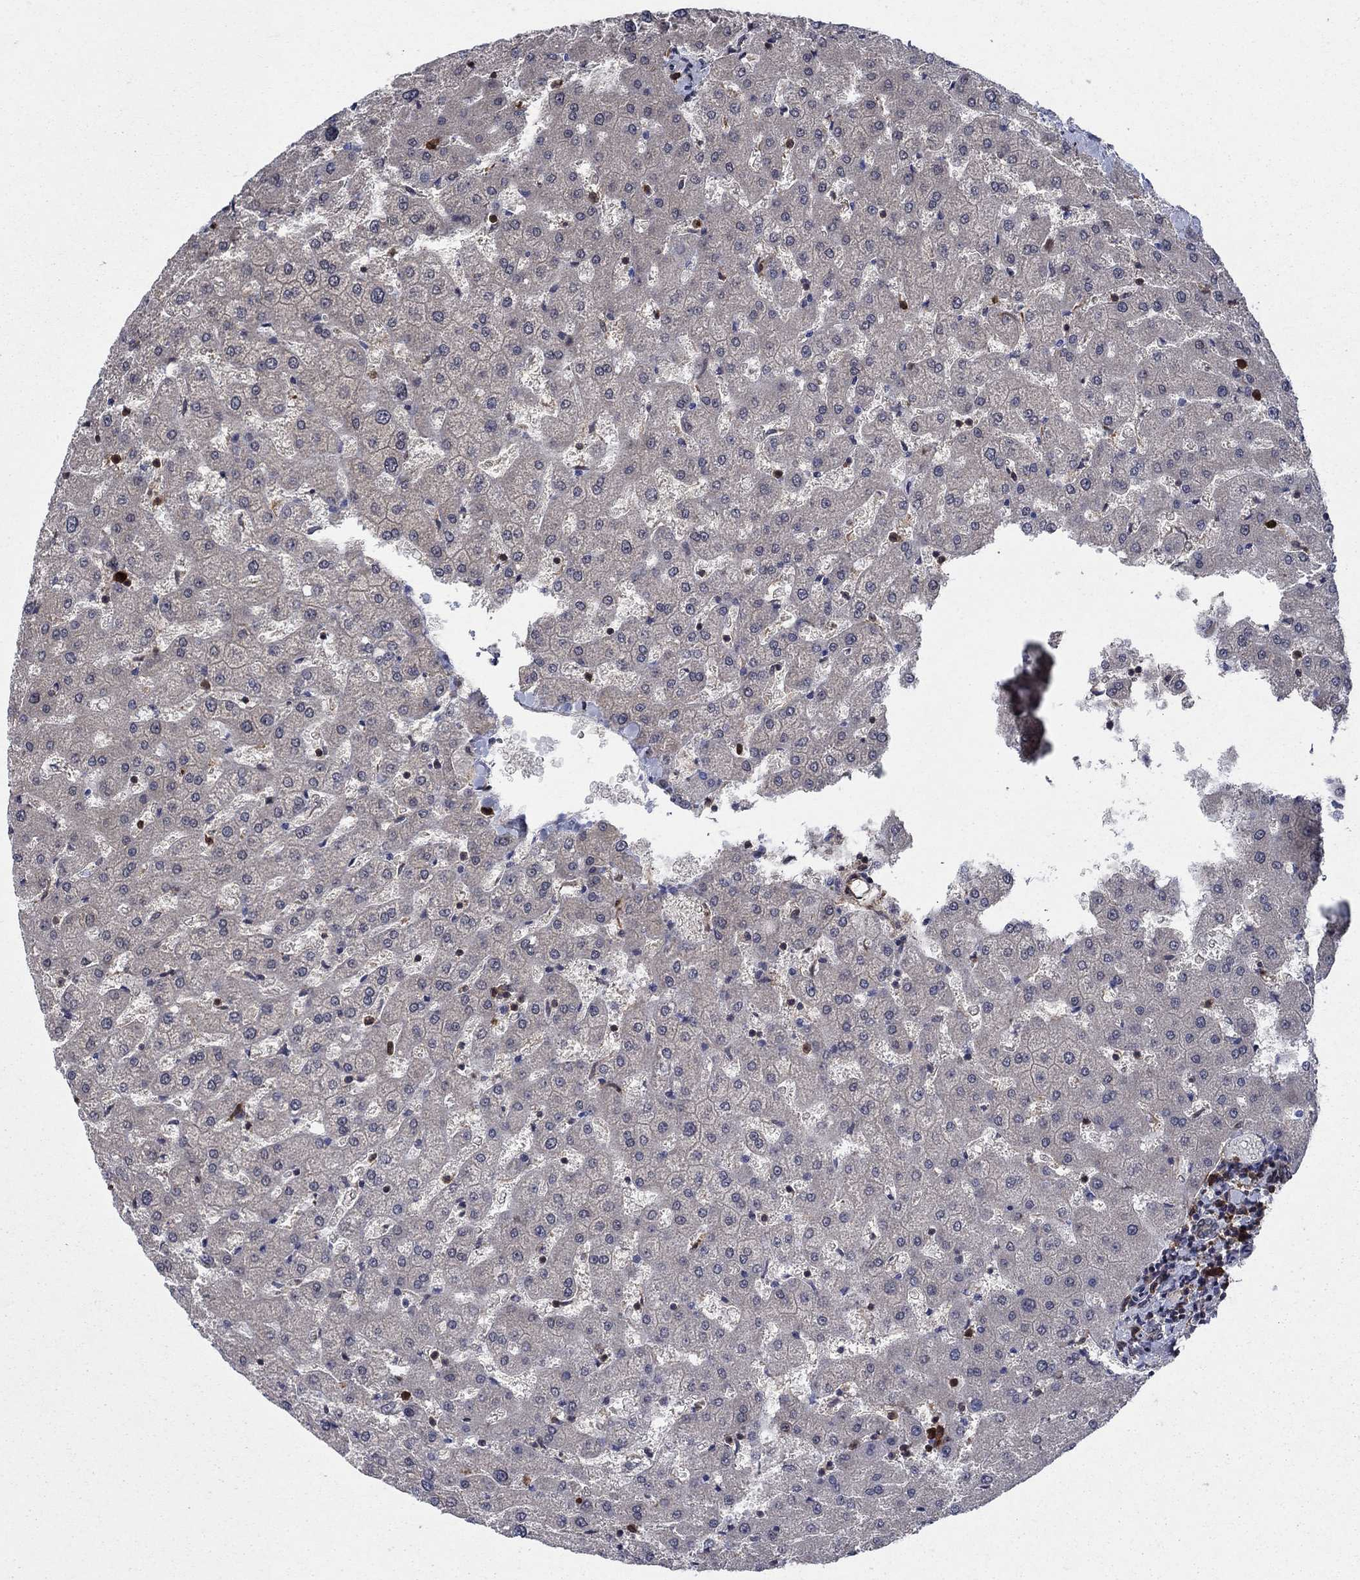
{"staining": {"intensity": "weak", "quantity": ">75%", "location": "cytoplasmic/membranous"}, "tissue": "liver", "cell_type": "Cholangiocytes", "image_type": "normal", "snomed": [{"axis": "morphology", "description": "Normal tissue, NOS"}, {"axis": "topography", "description": "Liver"}], "caption": "An immunohistochemistry micrograph of benign tissue is shown. Protein staining in brown shows weak cytoplasmic/membranous positivity in liver within cholangiocytes.", "gene": "CACYBP", "patient": {"sex": "female", "age": 50}}